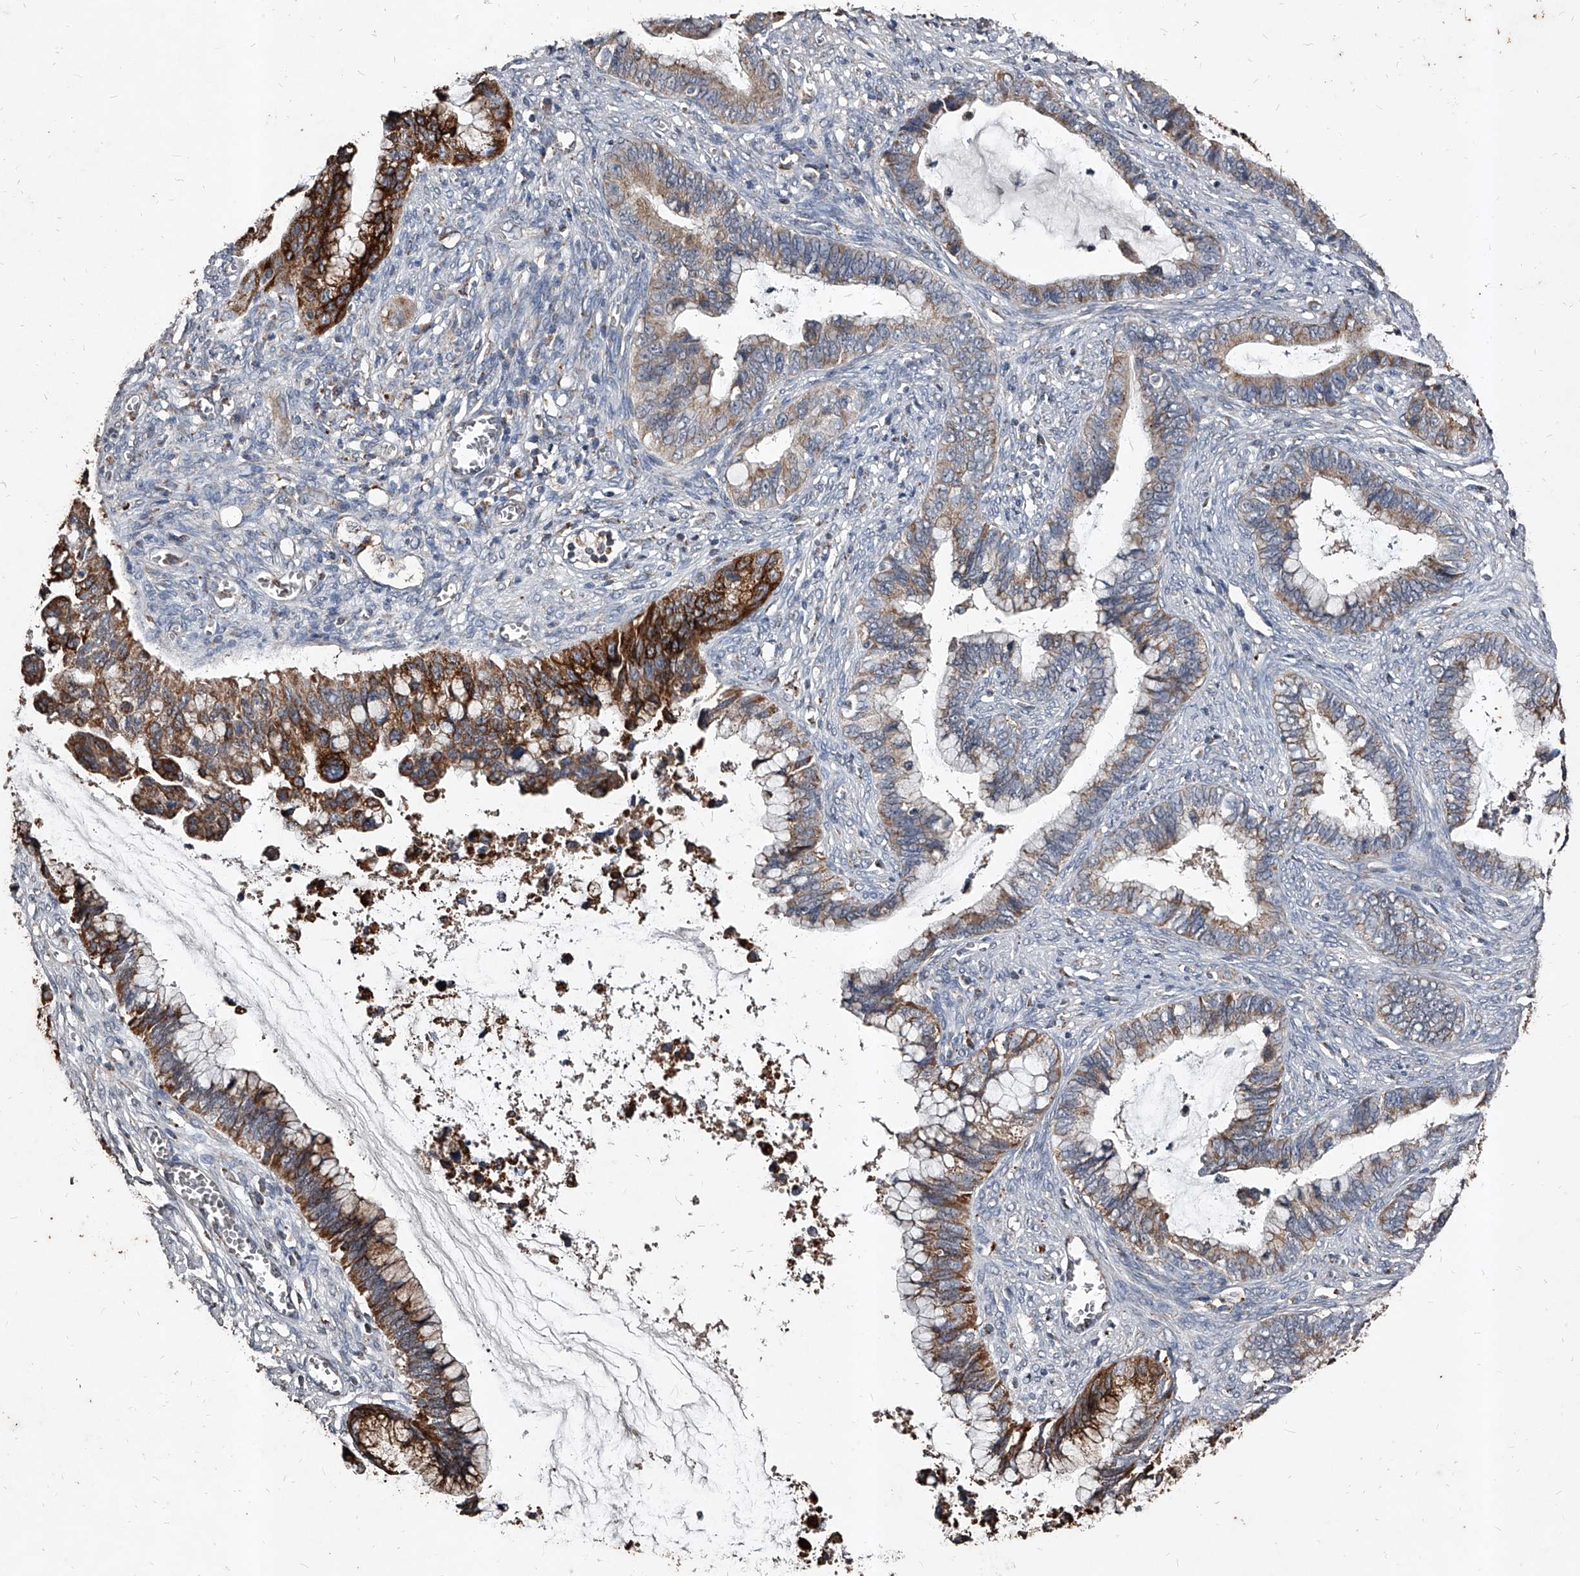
{"staining": {"intensity": "strong", "quantity": "25%-75%", "location": "cytoplasmic/membranous"}, "tissue": "cervical cancer", "cell_type": "Tumor cells", "image_type": "cancer", "snomed": [{"axis": "morphology", "description": "Adenocarcinoma, NOS"}, {"axis": "topography", "description": "Cervix"}], "caption": "An immunohistochemistry (IHC) image of neoplastic tissue is shown. Protein staining in brown labels strong cytoplasmic/membranous positivity in cervical cancer (adenocarcinoma) within tumor cells.", "gene": "GPR183", "patient": {"sex": "female", "age": 44}}